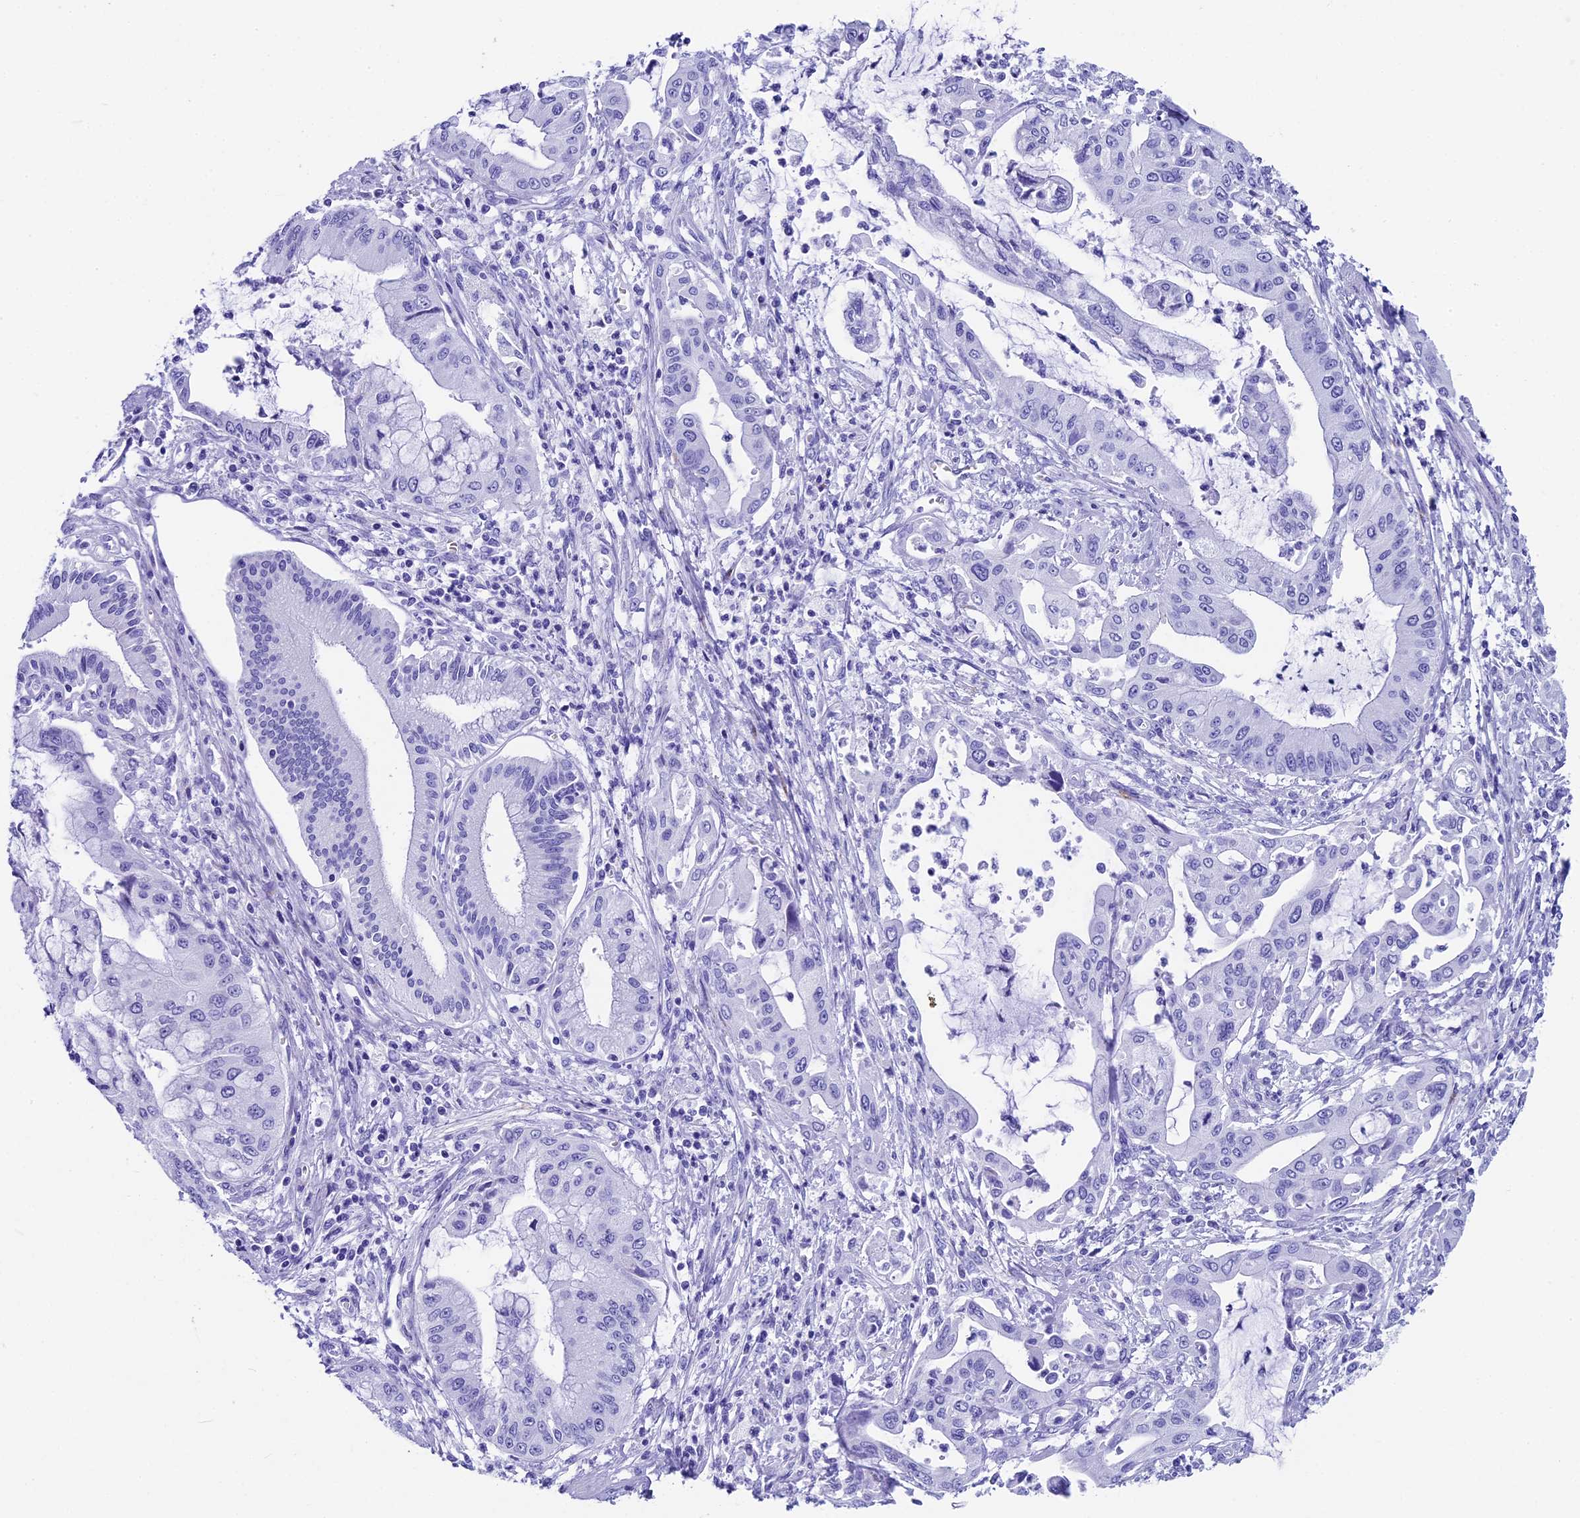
{"staining": {"intensity": "negative", "quantity": "none", "location": "none"}, "tissue": "pancreatic cancer", "cell_type": "Tumor cells", "image_type": "cancer", "snomed": [{"axis": "morphology", "description": "Adenocarcinoma, NOS"}, {"axis": "topography", "description": "Pancreas"}], "caption": "Tumor cells are negative for brown protein staining in pancreatic cancer.", "gene": "AP3B2", "patient": {"sex": "male", "age": 46}}